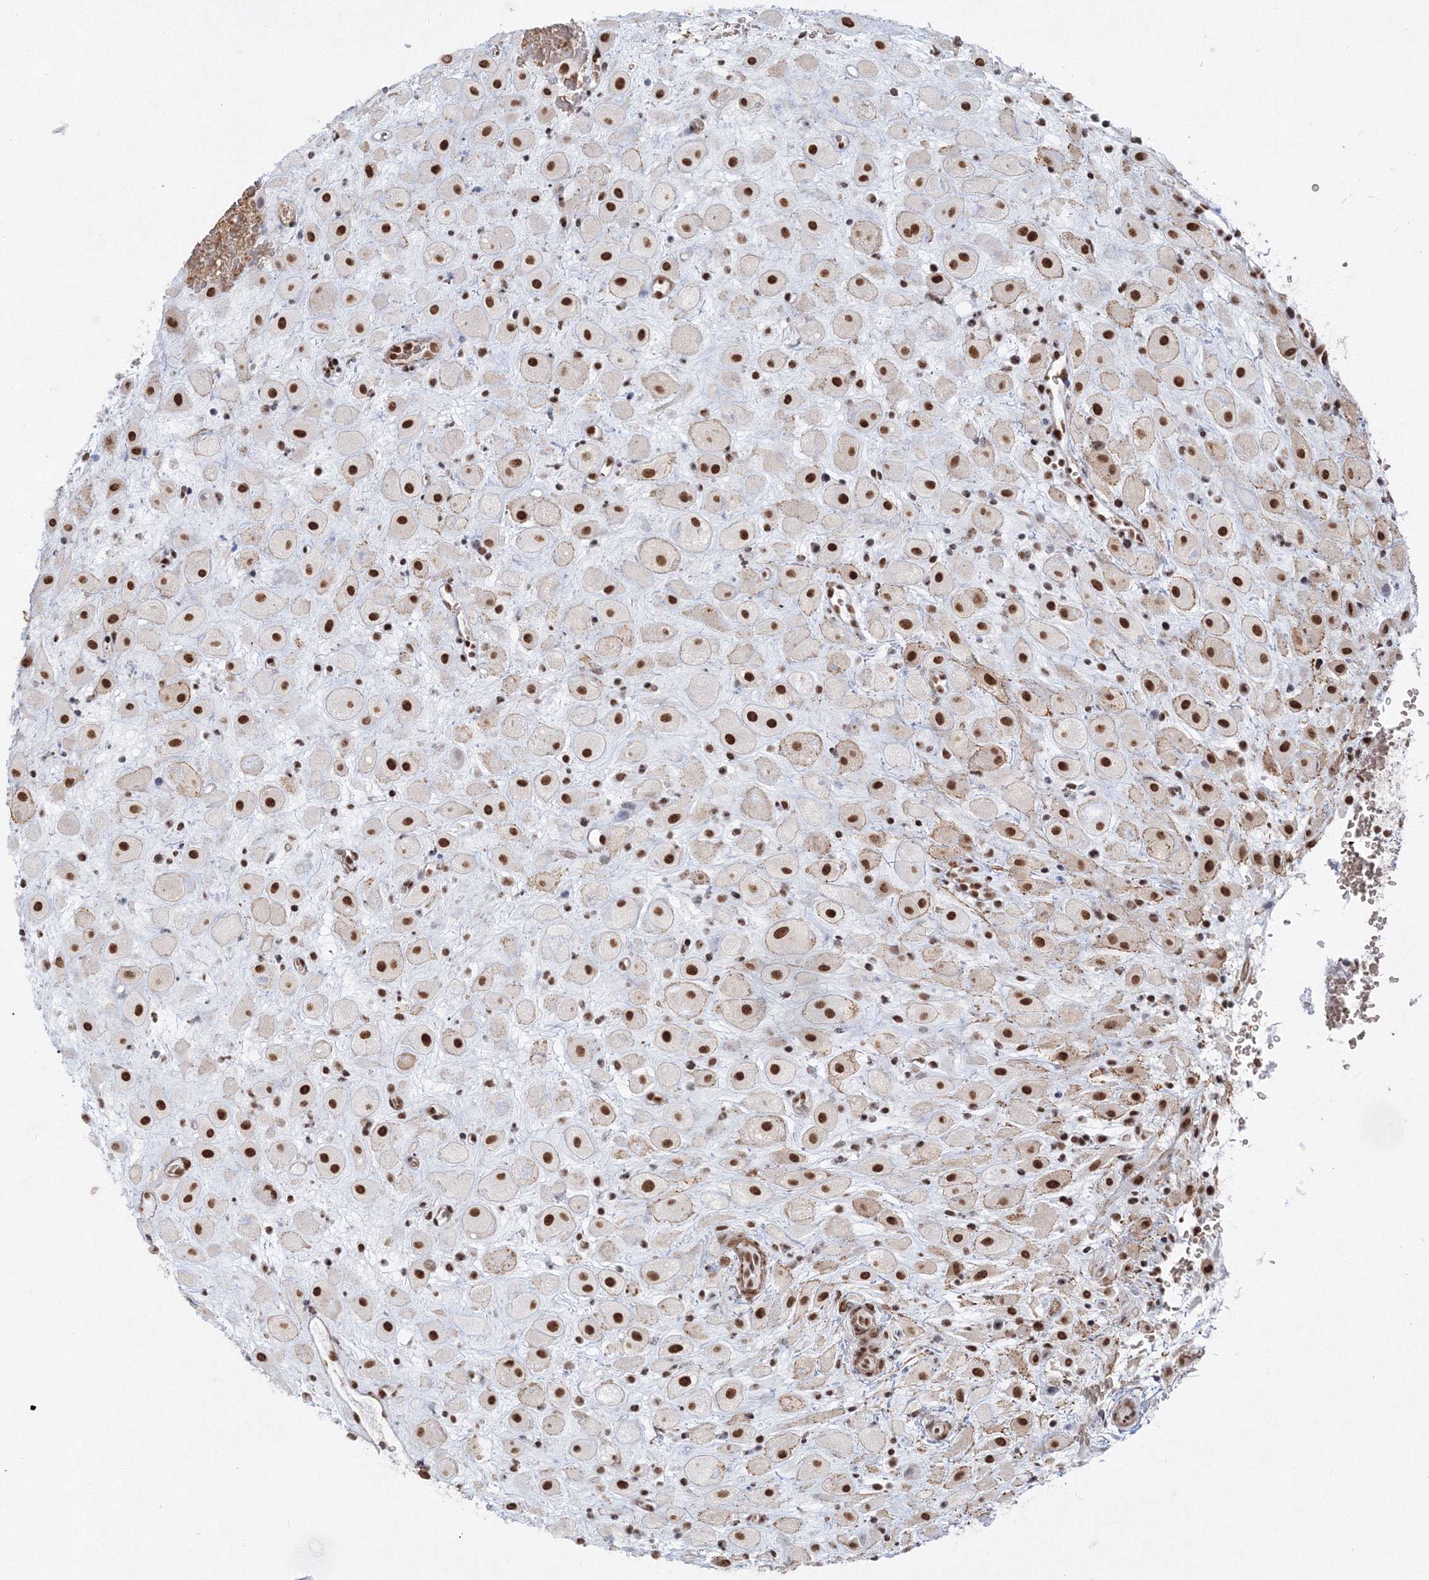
{"staining": {"intensity": "strong", "quantity": ">75%", "location": "nuclear"}, "tissue": "placenta", "cell_type": "Decidual cells", "image_type": "normal", "snomed": [{"axis": "morphology", "description": "Normal tissue, NOS"}, {"axis": "topography", "description": "Placenta"}], "caption": "Placenta stained with DAB (3,3'-diaminobenzidine) immunohistochemistry reveals high levels of strong nuclear expression in about >75% of decidual cells. (DAB IHC, brown staining for protein, blue staining for nuclei).", "gene": "ZNF638", "patient": {"sex": "female", "age": 35}}